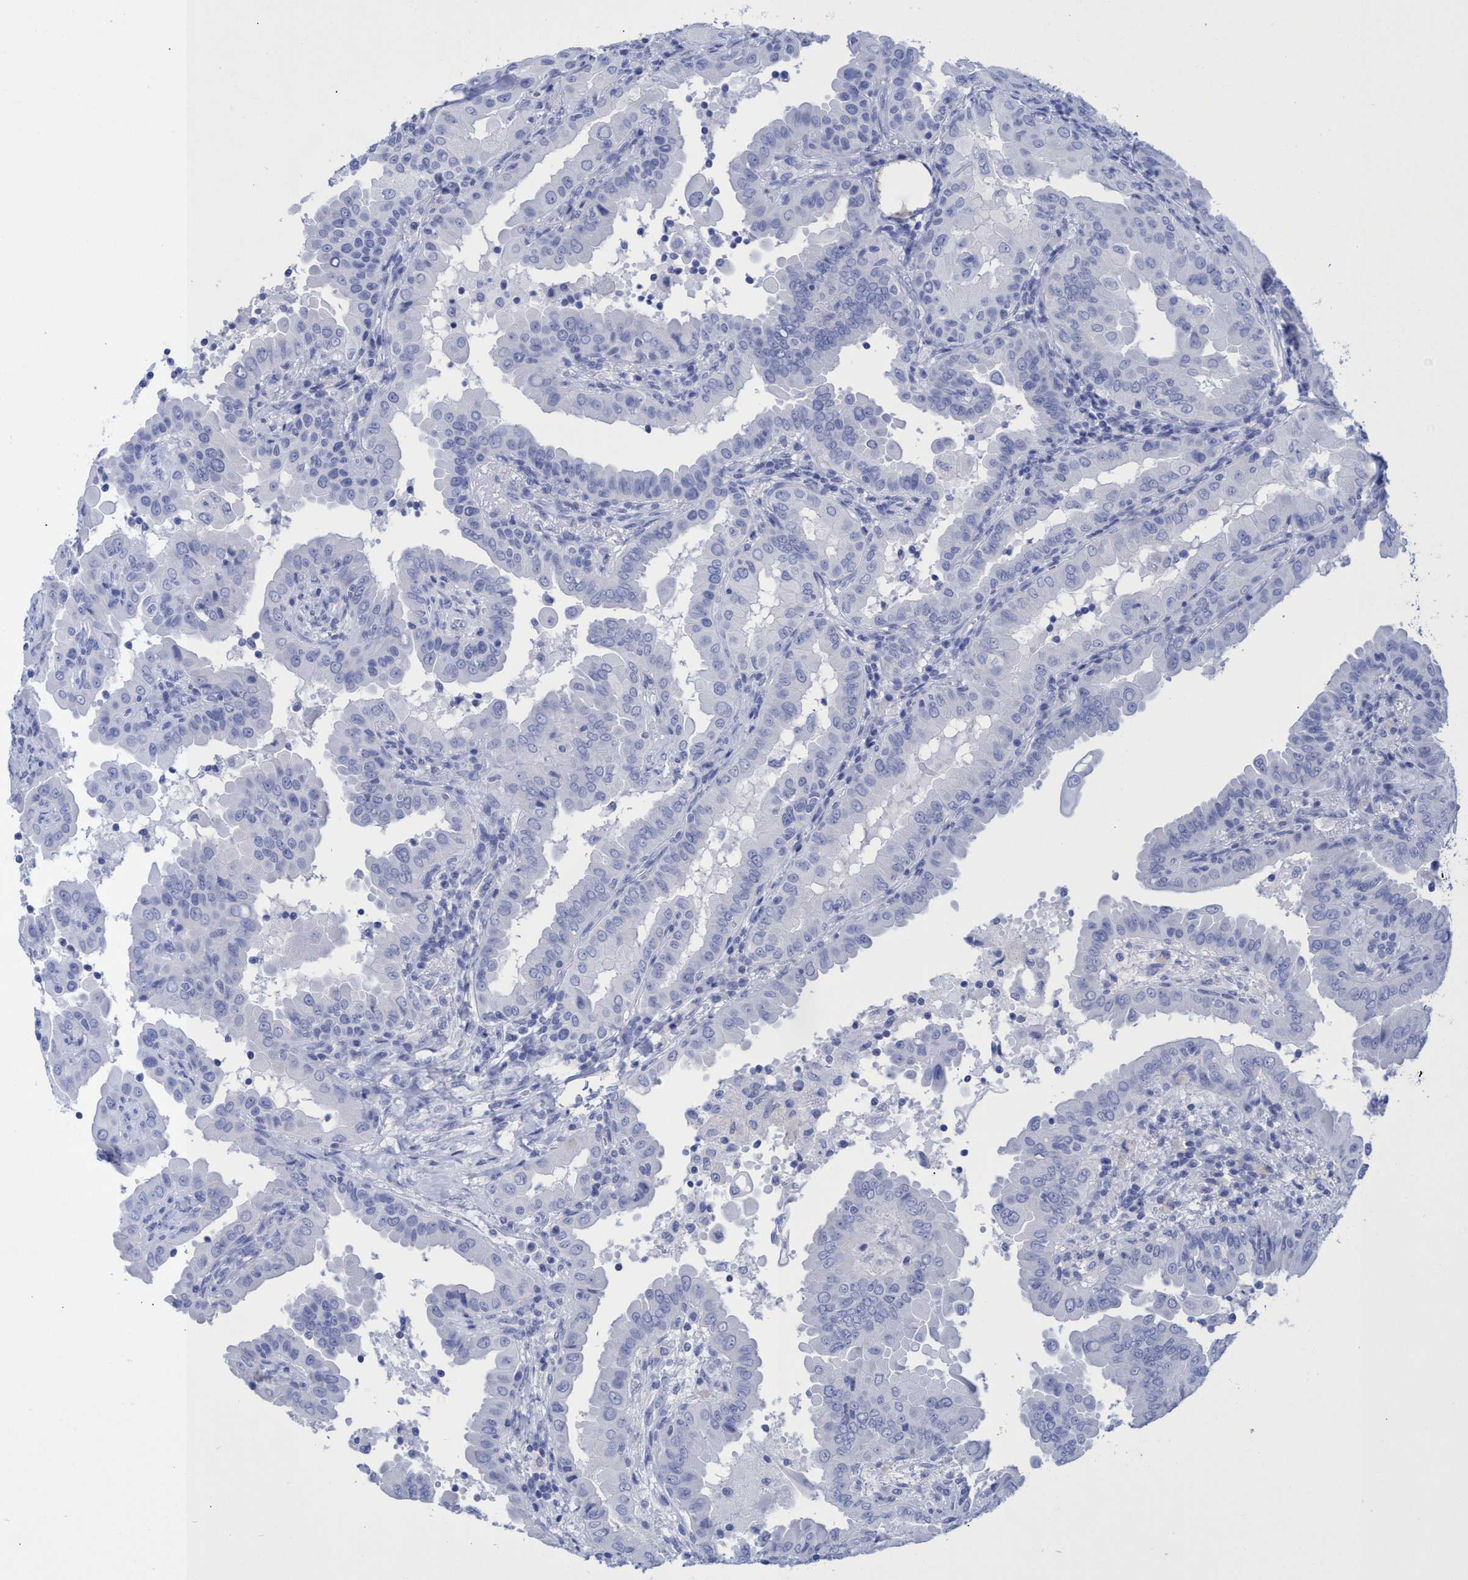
{"staining": {"intensity": "negative", "quantity": "none", "location": "none"}, "tissue": "thyroid cancer", "cell_type": "Tumor cells", "image_type": "cancer", "snomed": [{"axis": "morphology", "description": "Papillary adenocarcinoma, NOS"}, {"axis": "topography", "description": "Thyroid gland"}], "caption": "Immunohistochemistry micrograph of neoplastic tissue: thyroid cancer stained with DAB demonstrates no significant protein staining in tumor cells. (Brightfield microscopy of DAB immunohistochemistry (IHC) at high magnification).", "gene": "INSL6", "patient": {"sex": "male", "age": 33}}